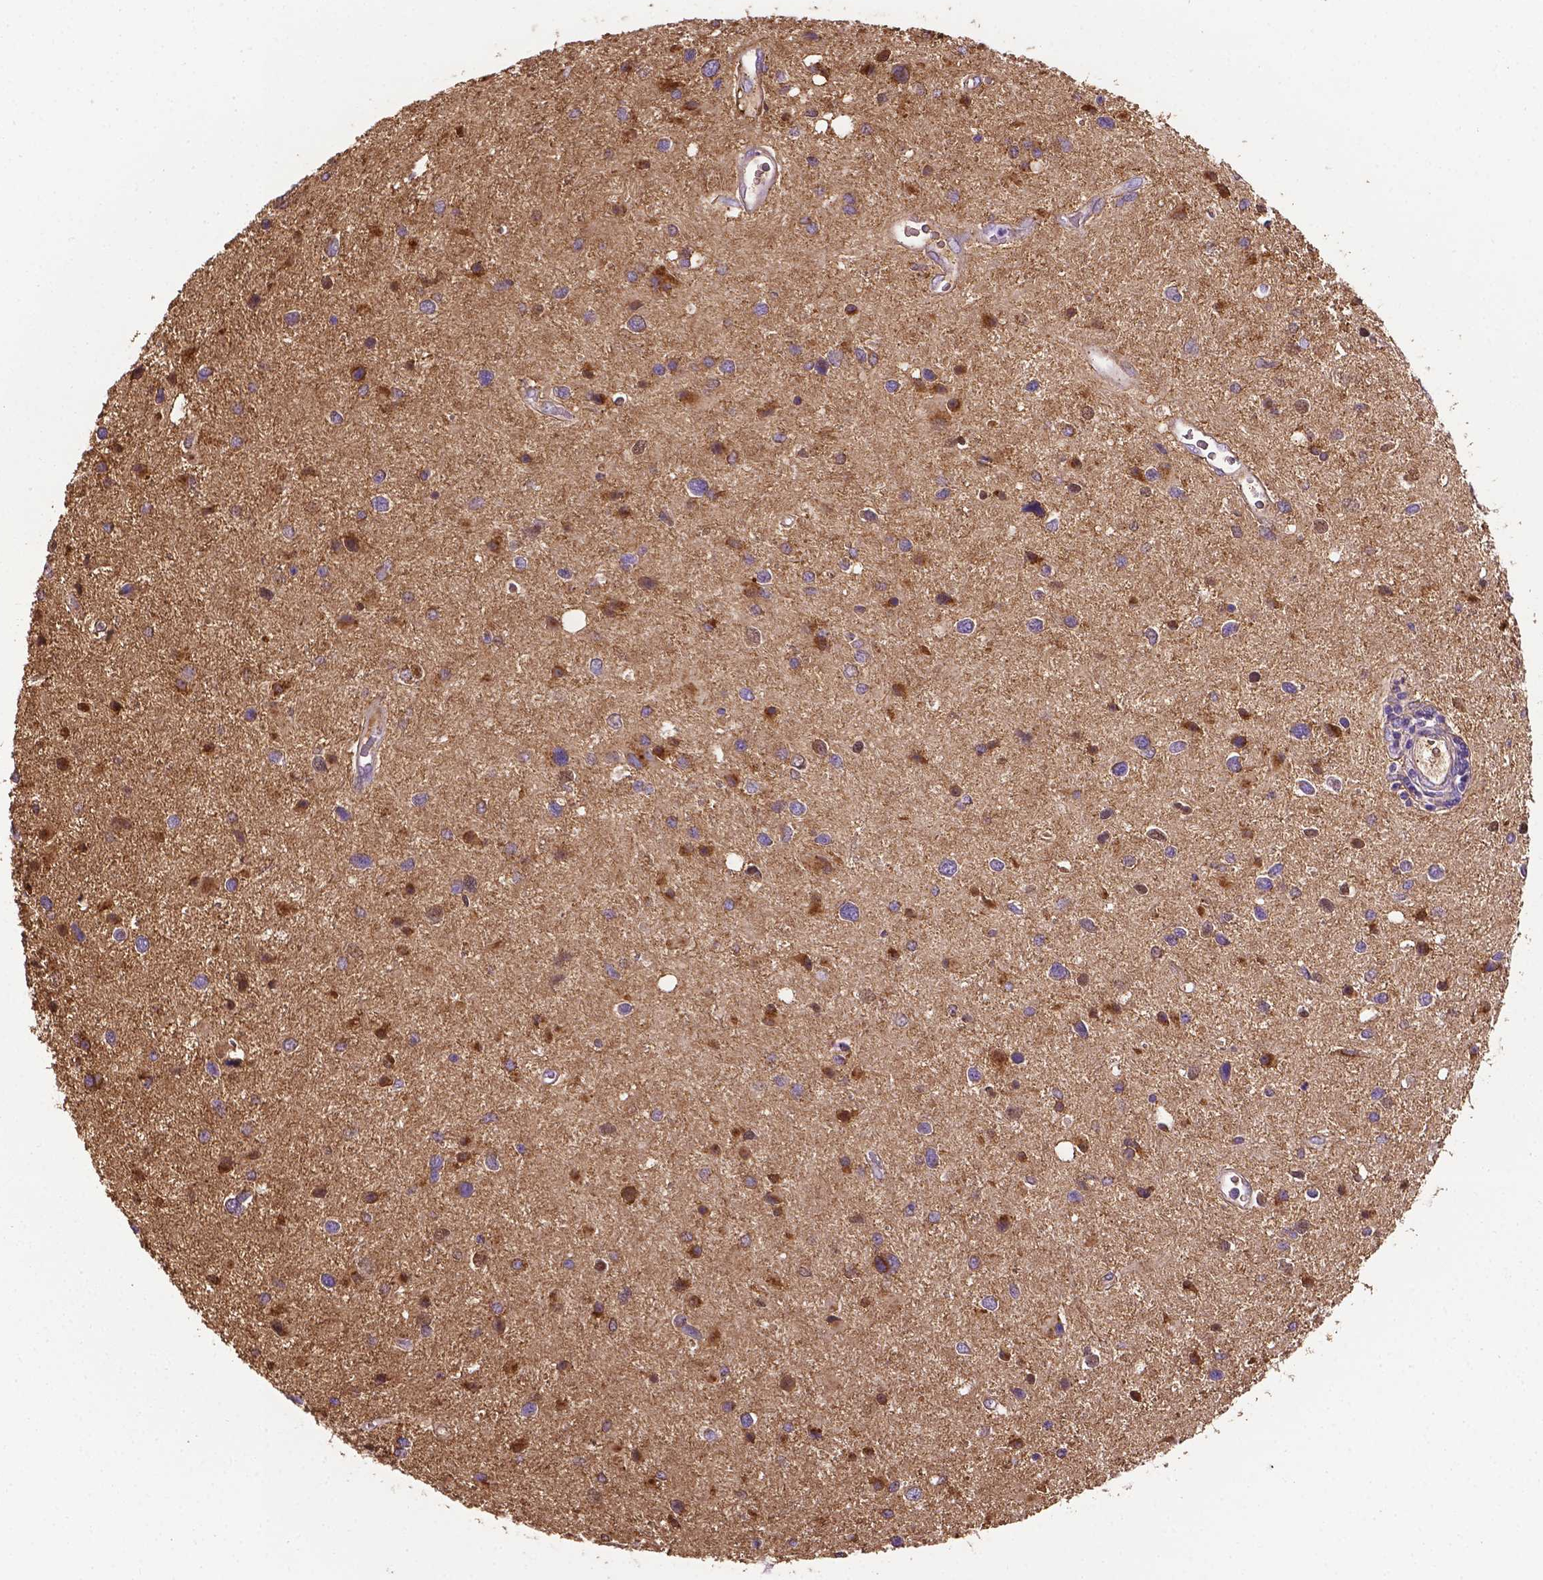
{"staining": {"intensity": "strong", "quantity": "<25%", "location": "cytoplasmic/membranous"}, "tissue": "glioma", "cell_type": "Tumor cells", "image_type": "cancer", "snomed": [{"axis": "morphology", "description": "Glioma, malignant, Low grade"}, {"axis": "topography", "description": "Brain"}], "caption": "Immunohistochemical staining of human glioma displays strong cytoplasmic/membranous protein staining in about <25% of tumor cells. (IHC, brightfield microscopy, high magnification).", "gene": "APOE", "patient": {"sex": "female", "age": 32}}